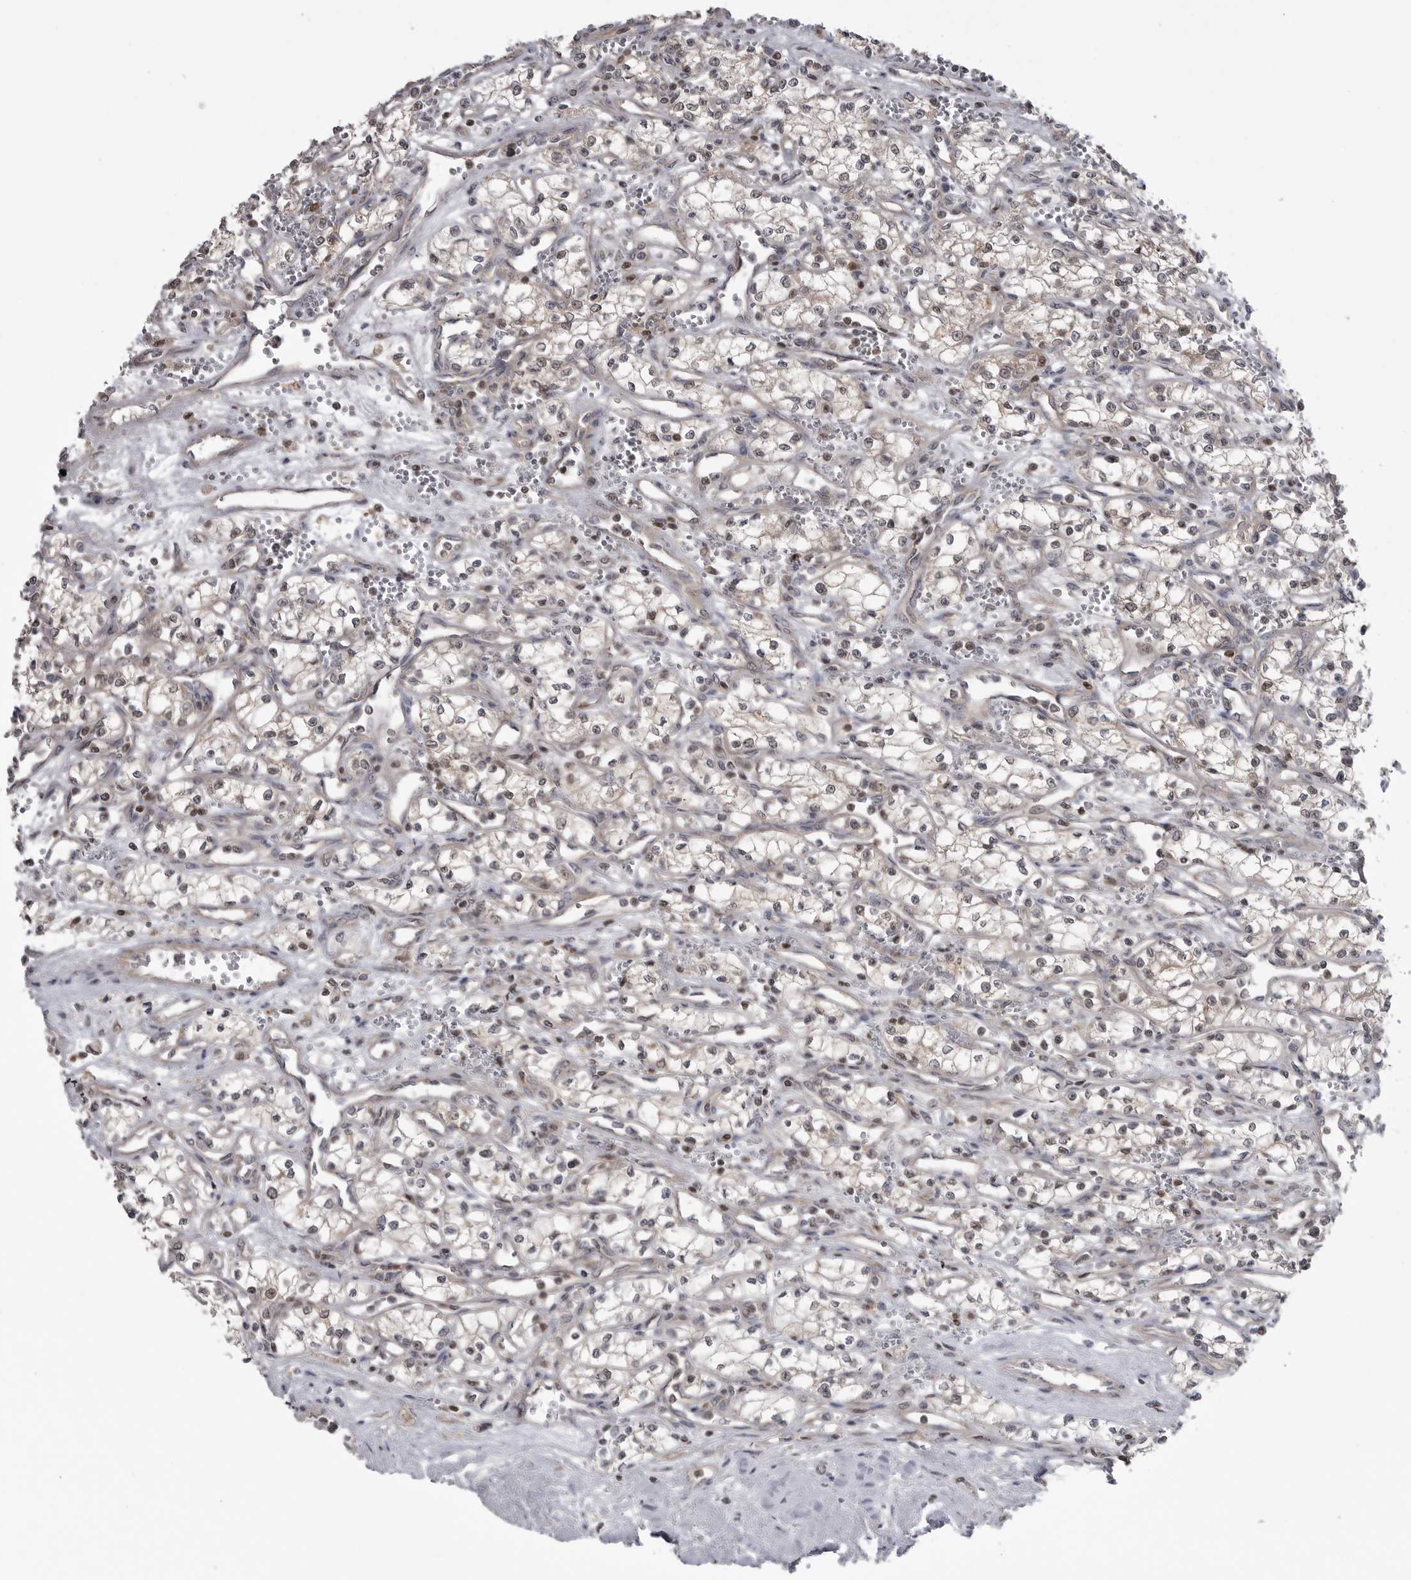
{"staining": {"intensity": "weak", "quantity": ">75%", "location": "nuclear"}, "tissue": "renal cancer", "cell_type": "Tumor cells", "image_type": "cancer", "snomed": [{"axis": "morphology", "description": "Adenocarcinoma, NOS"}, {"axis": "topography", "description": "Kidney"}], "caption": "This photomicrograph demonstrates renal cancer stained with immunohistochemistry to label a protein in brown. The nuclear of tumor cells show weak positivity for the protein. Nuclei are counter-stained blue.", "gene": "MAPK13", "patient": {"sex": "male", "age": 59}}